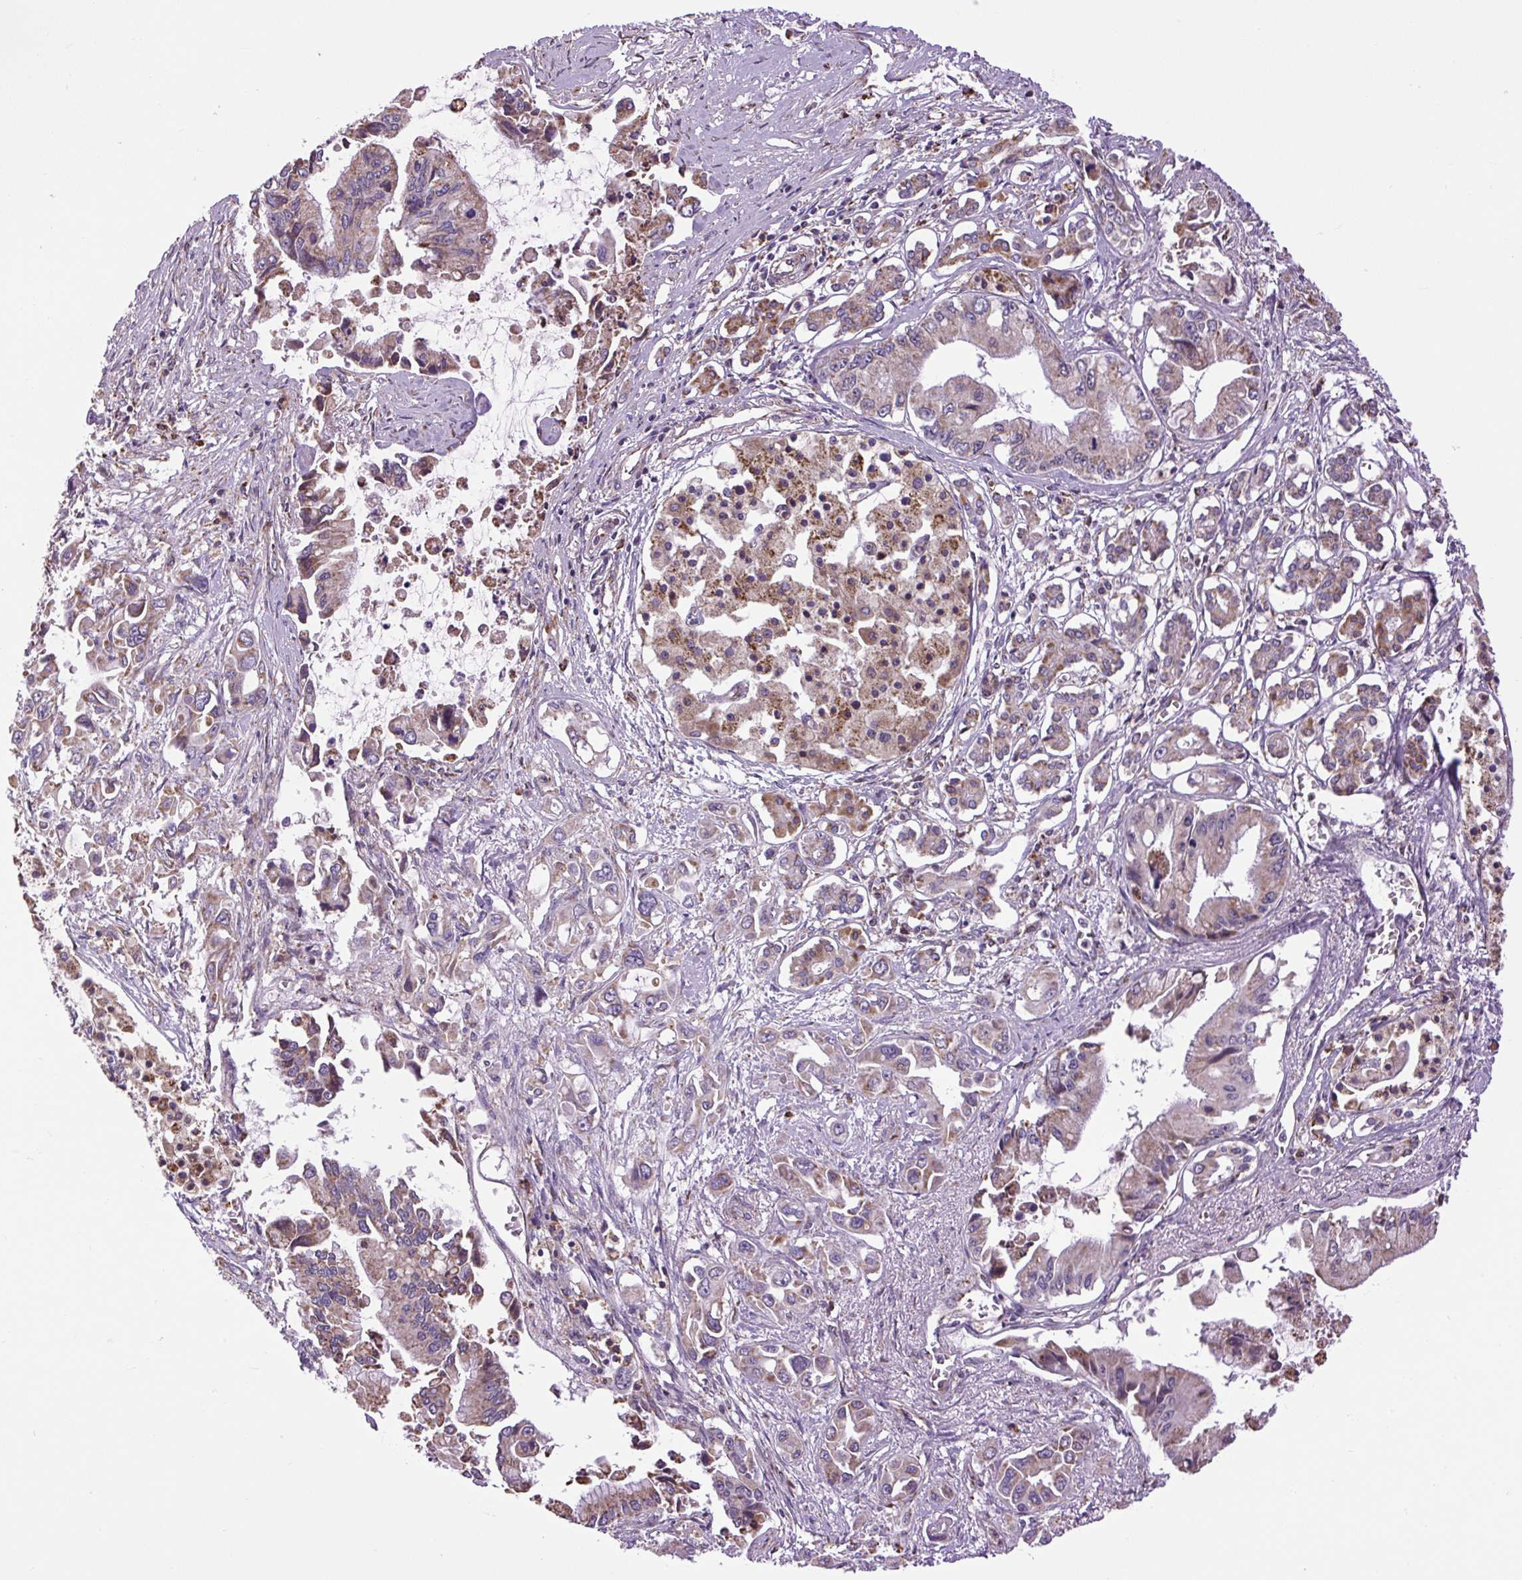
{"staining": {"intensity": "moderate", "quantity": ">75%", "location": "cytoplasmic/membranous"}, "tissue": "pancreatic cancer", "cell_type": "Tumor cells", "image_type": "cancer", "snomed": [{"axis": "morphology", "description": "Adenocarcinoma, NOS"}, {"axis": "topography", "description": "Pancreas"}], "caption": "An immunohistochemistry (IHC) photomicrograph of neoplastic tissue is shown. Protein staining in brown highlights moderate cytoplasmic/membranous positivity in pancreatic cancer (adenocarcinoma) within tumor cells.", "gene": "PLCG1", "patient": {"sex": "male", "age": 84}}